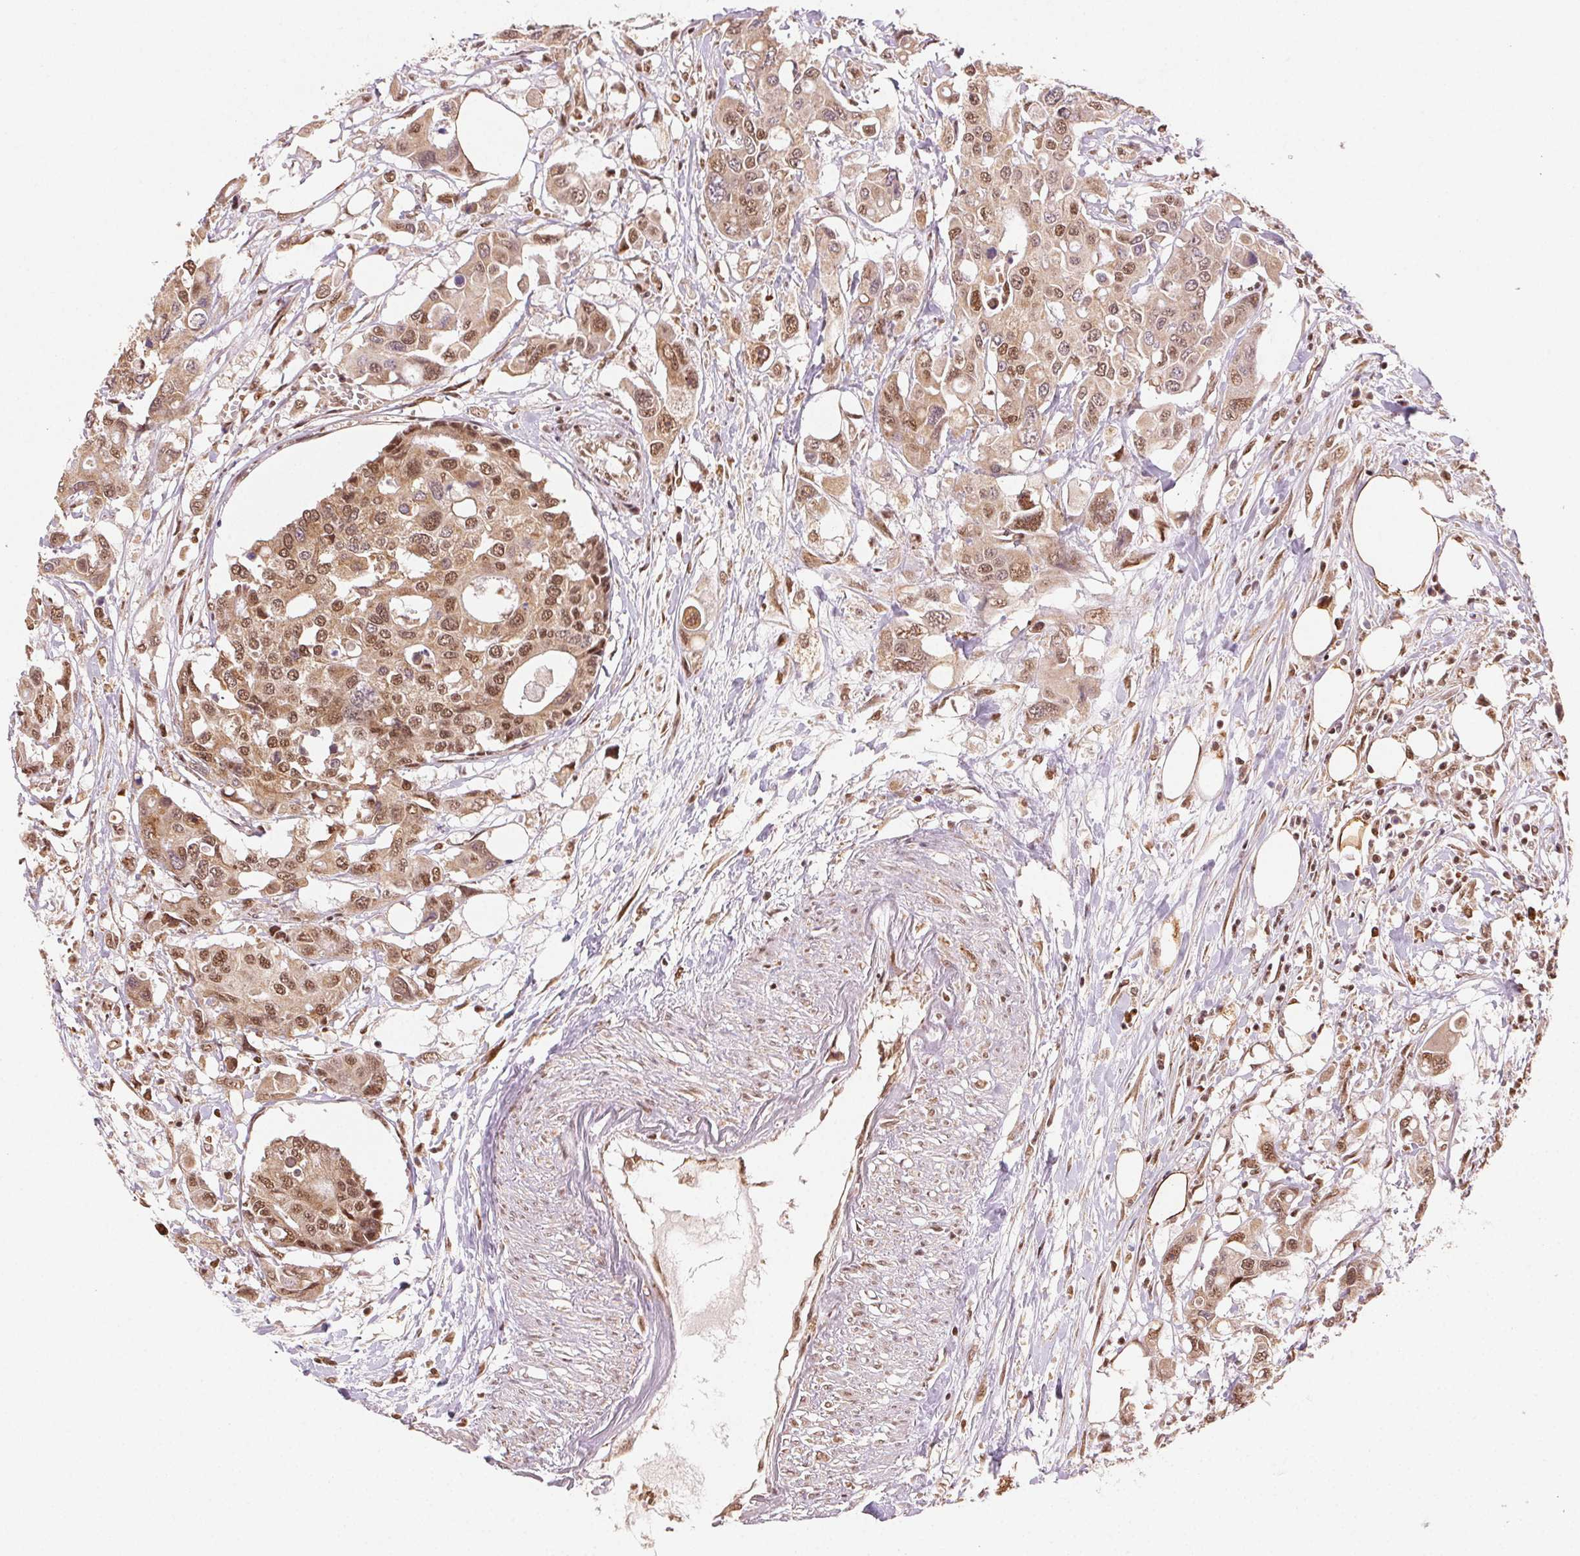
{"staining": {"intensity": "moderate", "quantity": ">75%", "location": "cytoplasmic/membranous,nuclear"}, "tissue": "colorectal cancer", "cell_type": "Tumor cells", "image_type": "cancer", "snomed": [{"axis": "morphology", "description": "Adenocarcinoma, NOS"}, {"axis": "topography", "description": "Colon"}], "caption": "Adenocarcinoma (colorectal) stained with a protein marker exhibits moderate staining in tumor cells.", "gene": "TREML4", "patient": {"sex": "male", "age": 77}}